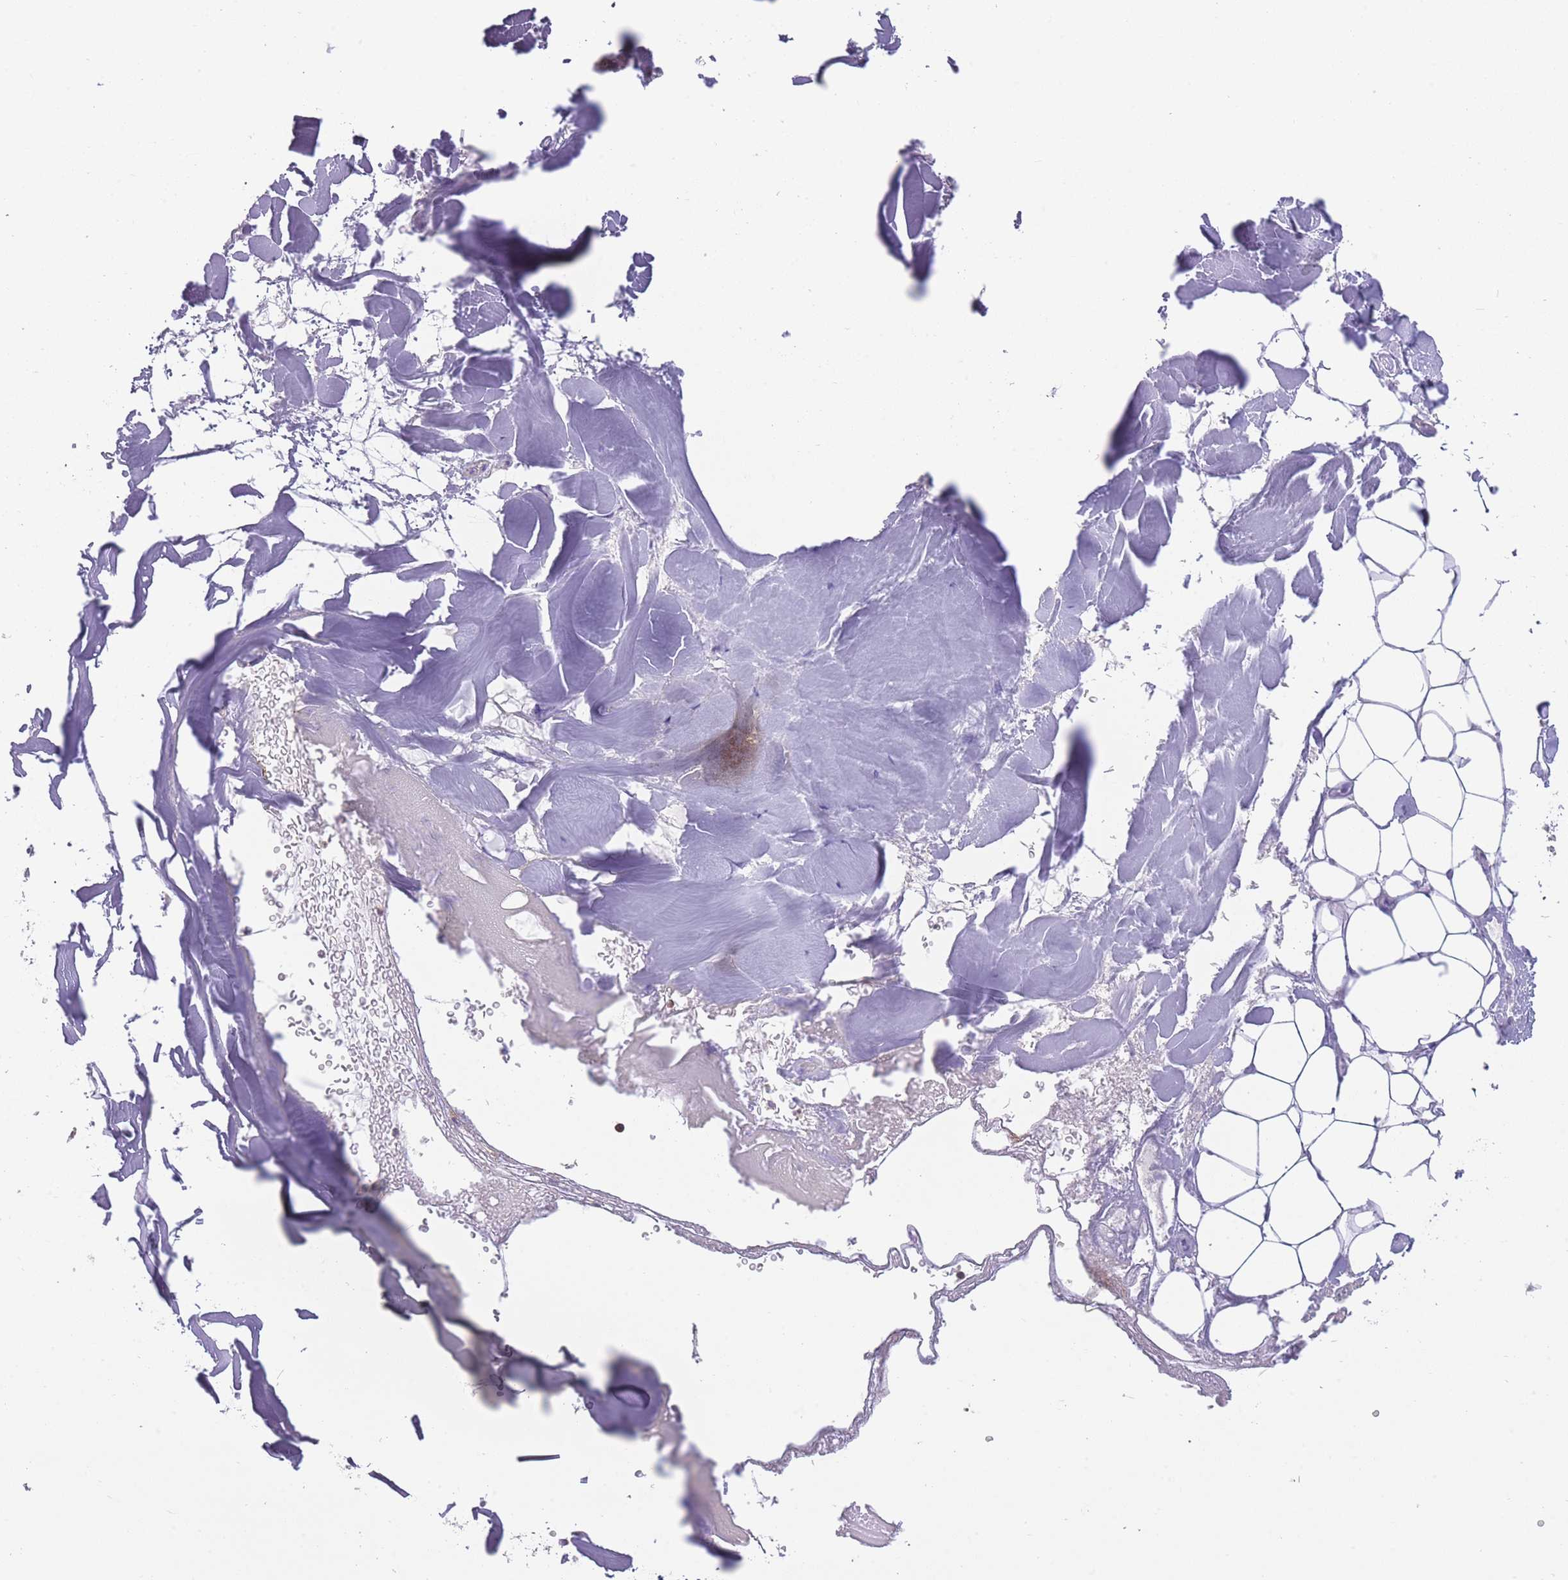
{"staining": {"intensity": "negative", "quantity": "none", "location": "none"}, "tissue": "adipose tissue", "cell_type": "Adipocytes", "image_type": "normal", "snomed": [{"axis": "morphology", "description": "Normal tissue, NOS"}, {"axis": "topography", "description": "Peripheral nerve tissue"}], "caption": "Immunohistochemistry micrograph of unremarkable adipose tissue: adipose tissue stained with DAB exhibits no significant protein positivity in adipocytes.", "gene": "PRKAR1A", "patient": {"sex": "male", "age": 74}}